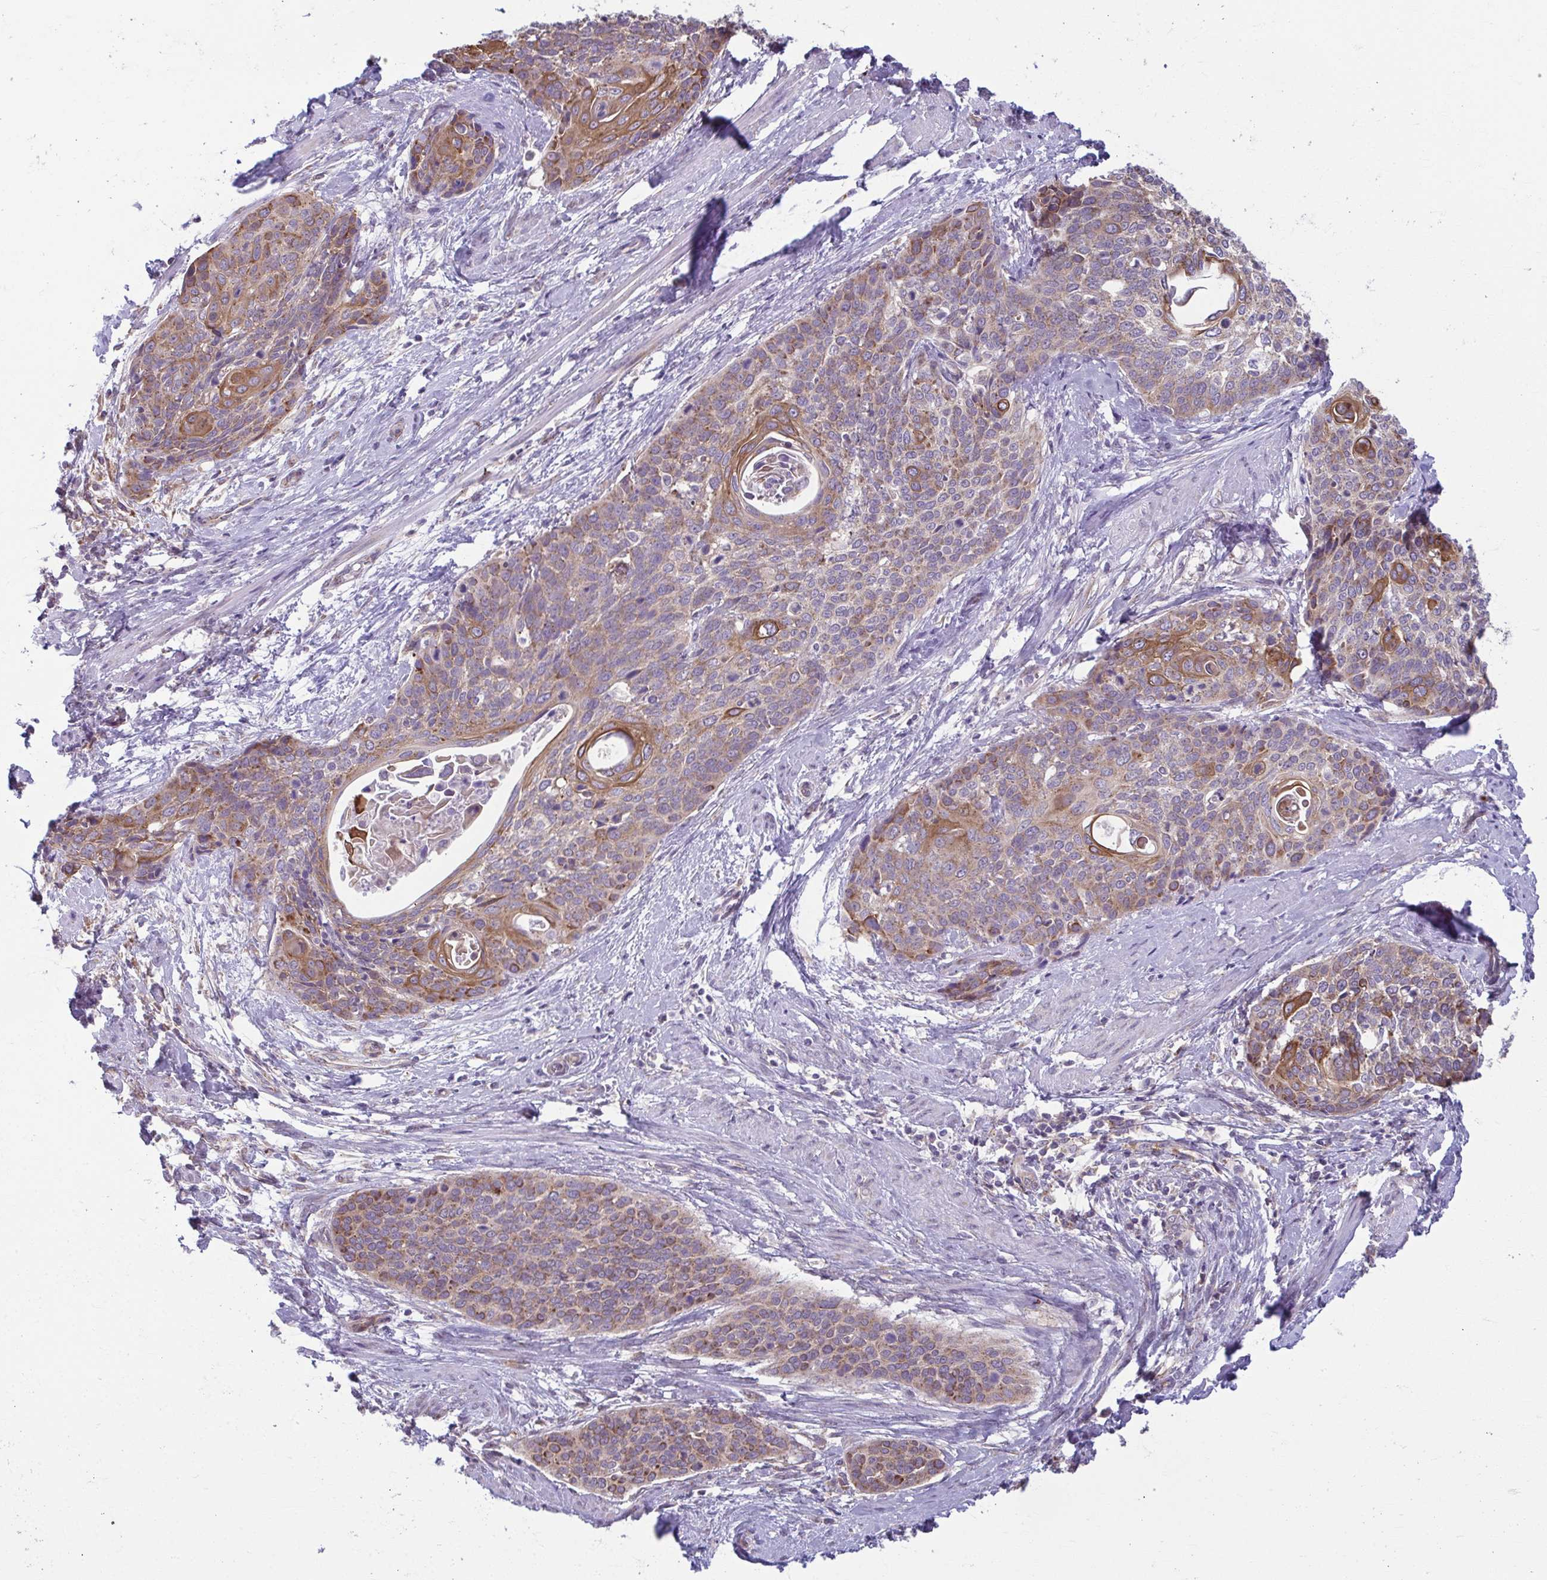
{"staining": {"intensity": "moderate", "quantity": "25%-75%", "location": "cytoplasmic/membranous"}, "tissue": "cervical cancer", "cell_type": "Tumor cells", "image_type": "cancer", "snomed": [{"axis": "morphology", "description": "Squamous cell carcinoma, NOS"}, {"axis": "topography", "description": "Cervix"}], "caption": "Tumor cells exhibit medium levels of moderate cytoplasmic/membranous staining in approximately 25%-75% of cells in human cervical cancer (squamous cell carcinoma). (Brightfield microscopy of DAB IHC at high magnification).", "gene": "TMEM108", "patient": {"sex": "female", "age": 69}}